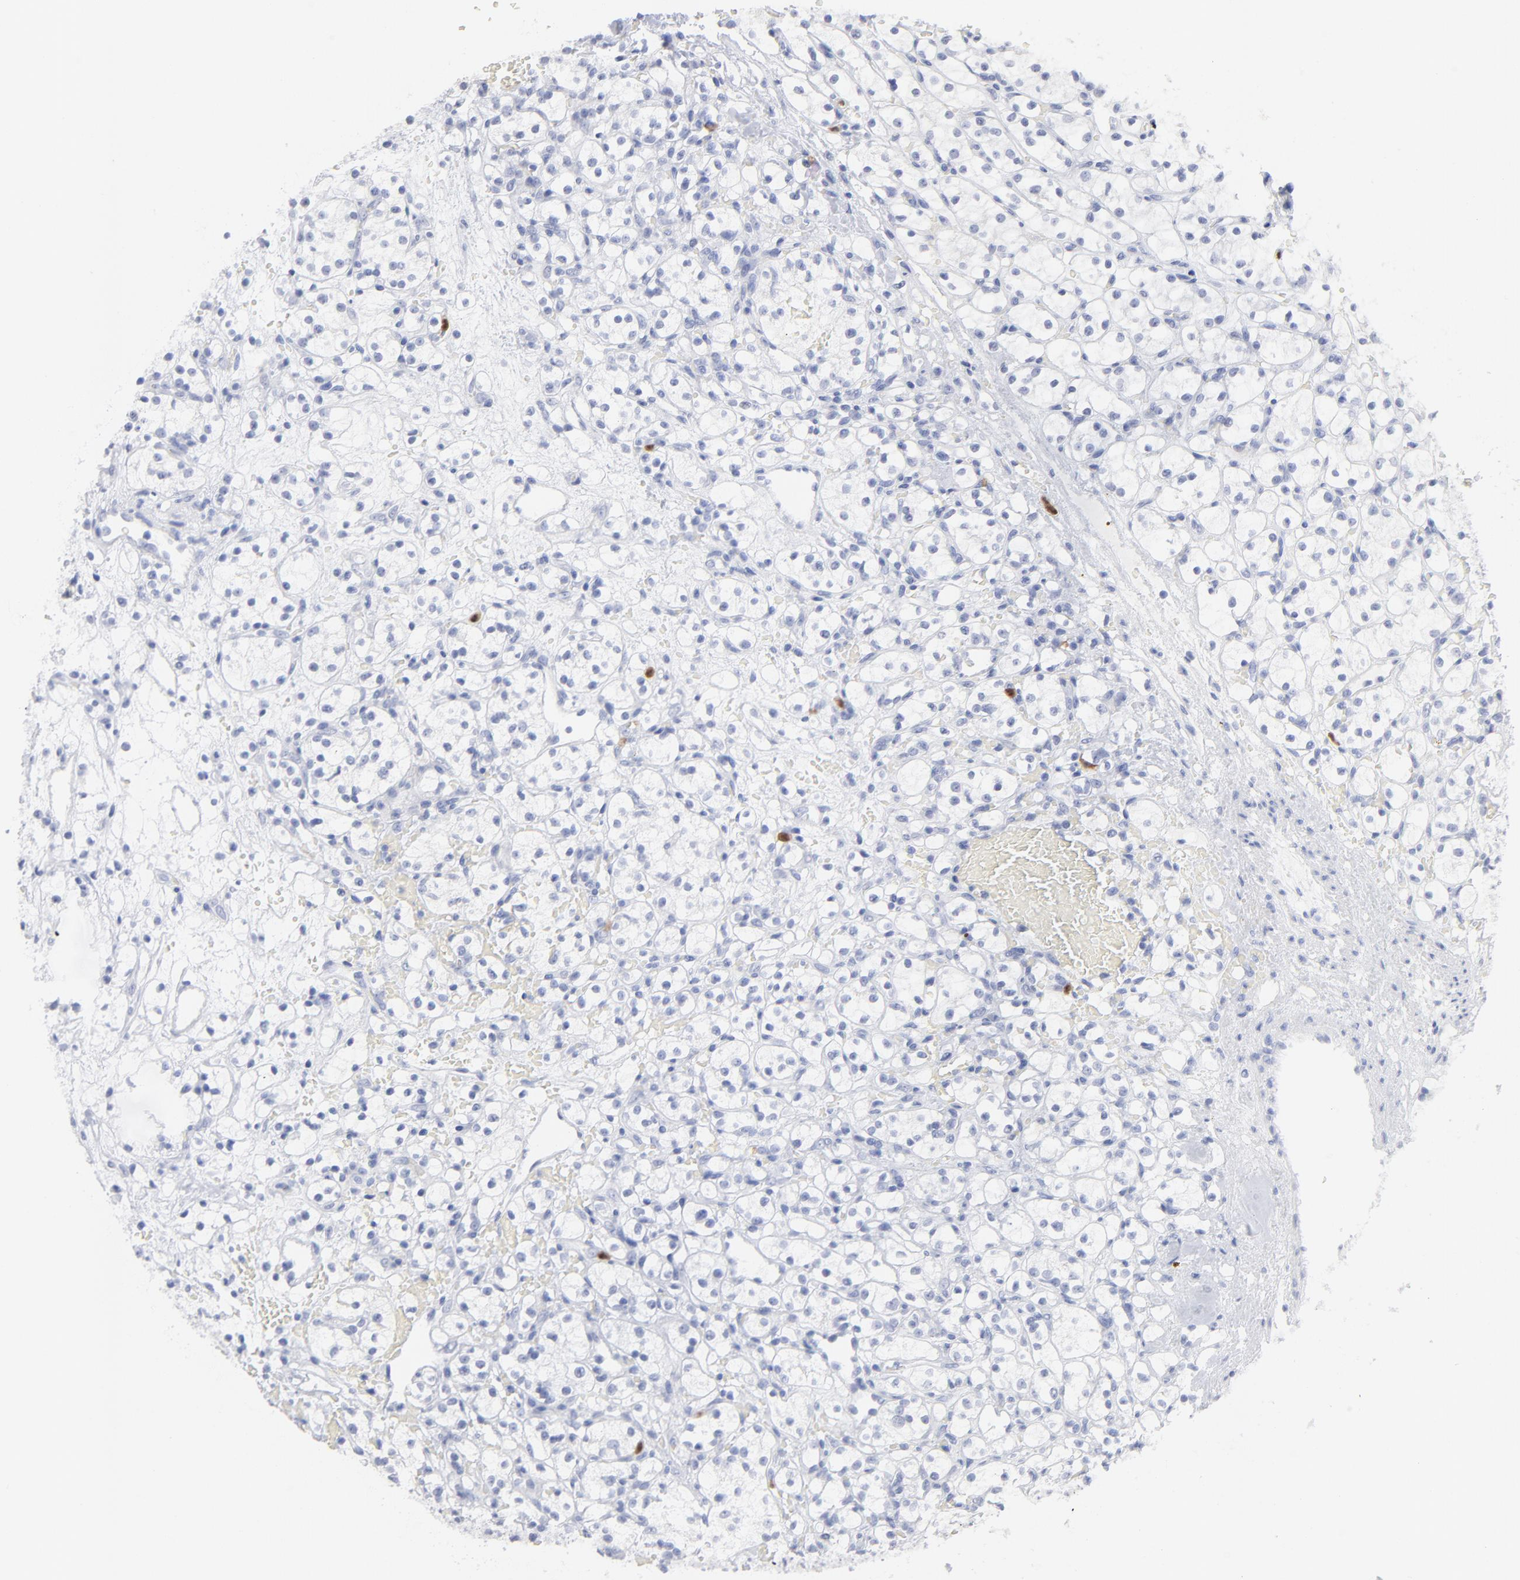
{"staining": {"intensity": "negative", "quantity": "none", "location": "none"}, "tissue": "renal cancer", "cell_type": "Tumor cells", "image_type": "cancer", "snomed": [{"axis": "morphology", "description": "Adenocarcinoma, NOS"}, {"axis": "topography", "description": "Kidney"}], "caption": "There is no significant staining in tumor cells of adenocarcinoma (renal).", "gene": "ARG1", "patient": {"sex": "female", "age": 60}}